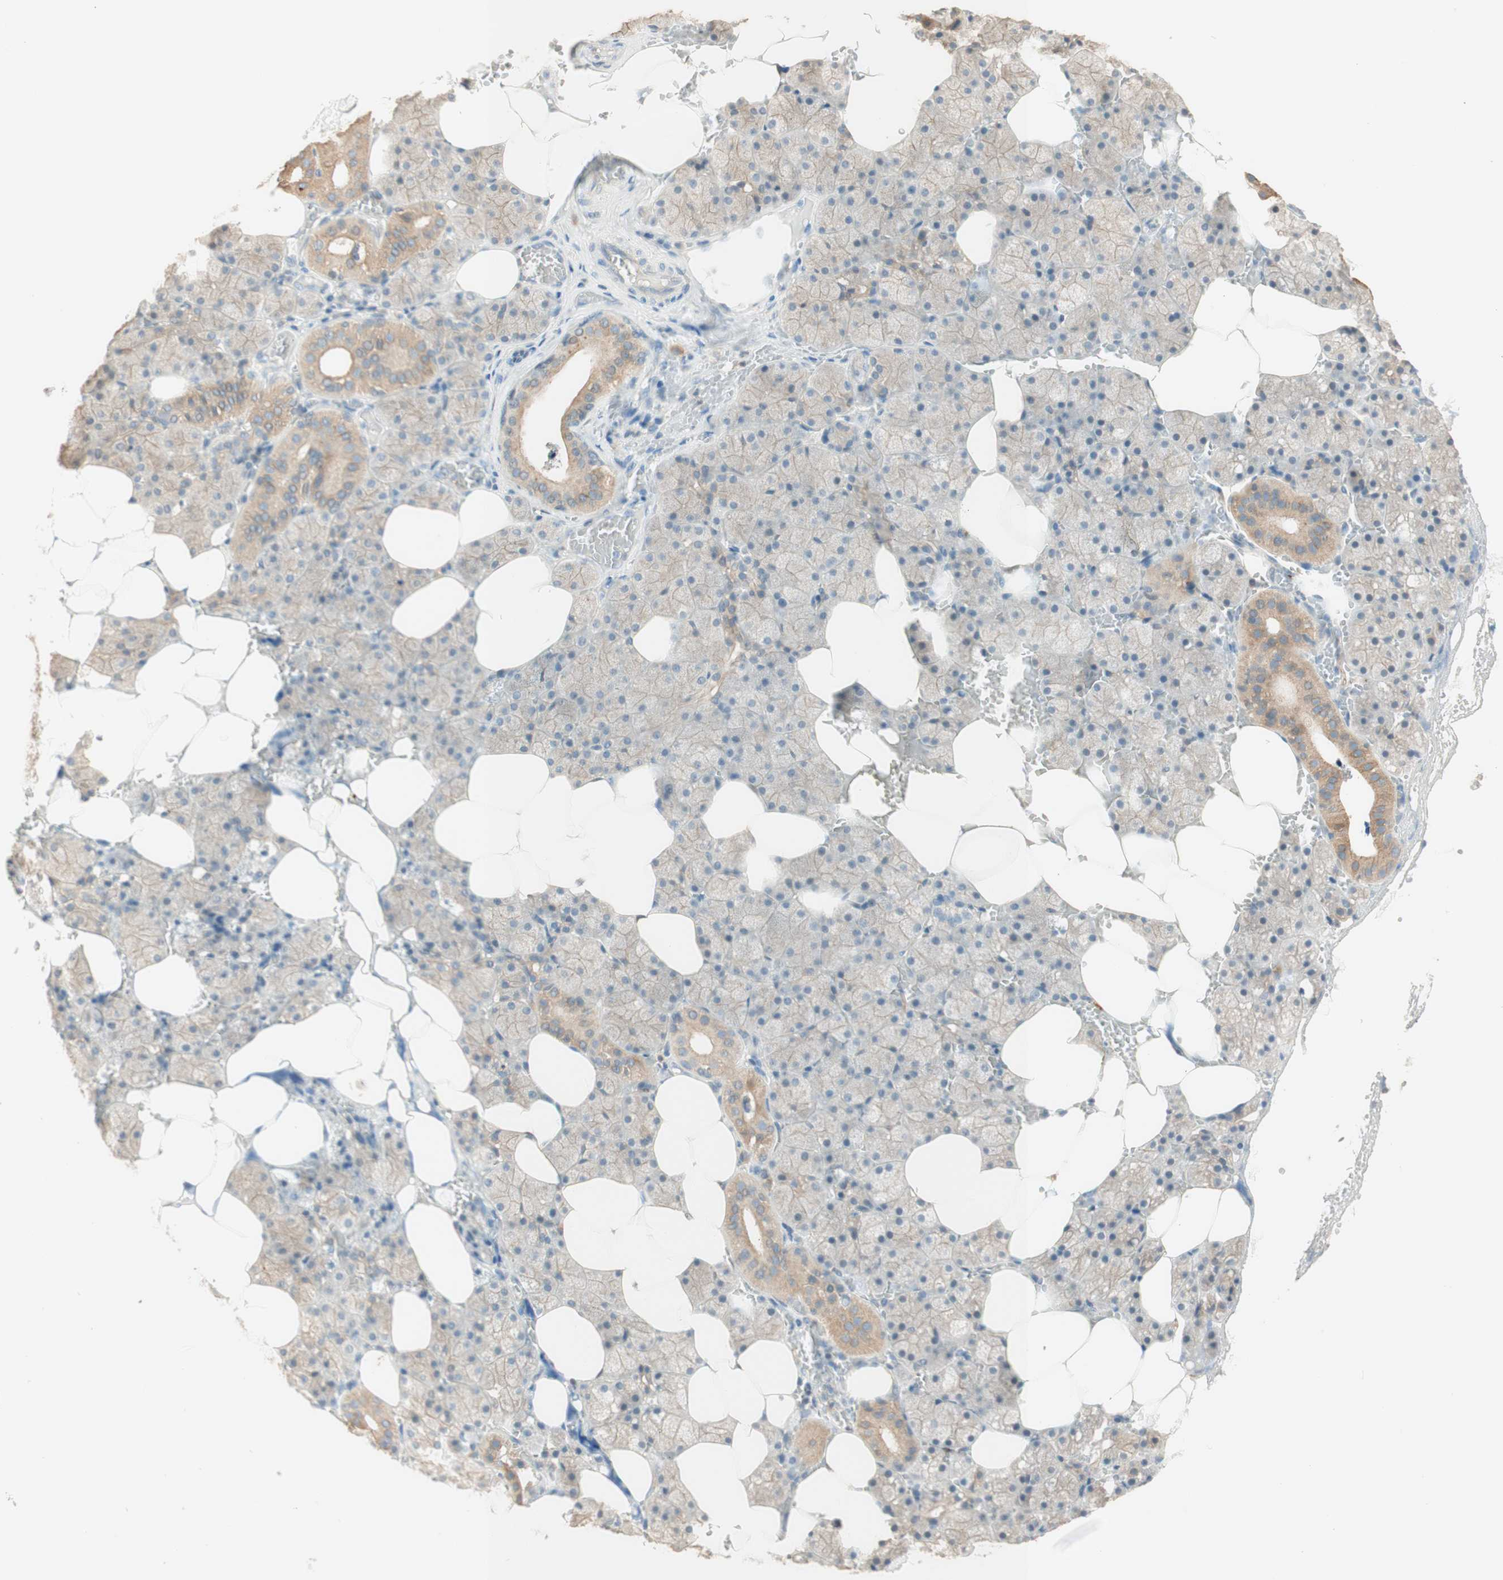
{"staining": {"intensity": "weak", "quantity": ">75%", "location": "cytoplasmic/membranous"}, "tissue": "salivary gland", "cell_type": "Glandular cells", "image_type": "normal", "snomed": [{"axis": "morphology", "description": "Normal tissue, NOS"}, {"axis": "topography", "description": "Salivary gland"}], "caption": "Protein staining displays weak cytoplasmic/membranous positivity in about >75% of glandular cells in benign salivary gland.", "gene": "CLCN2", "patient": {"sex": "male", "age": 62}}